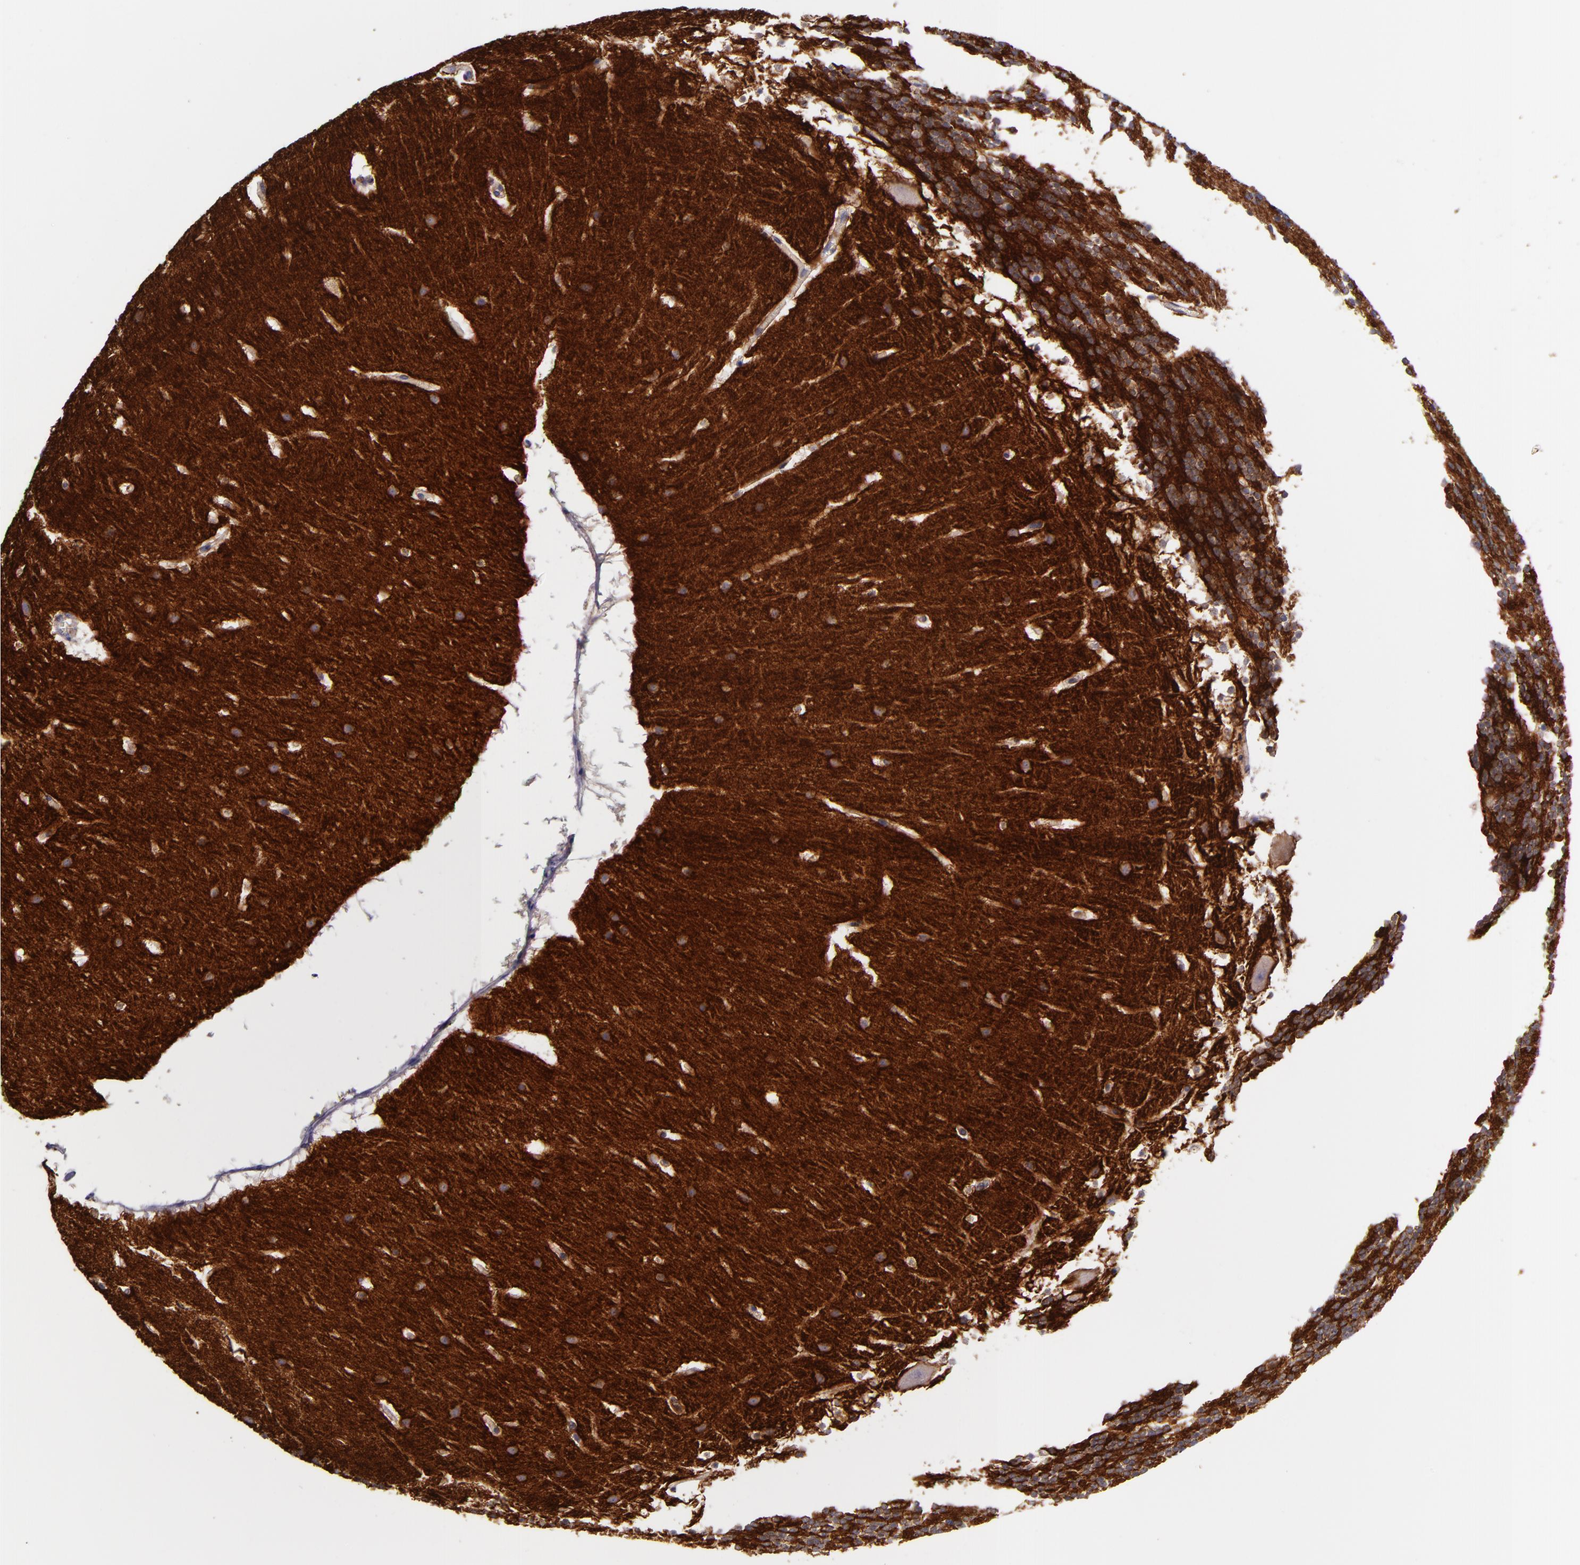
{"staining": {"intensity": "moderate", "quantity": "25%-75%", "location": "cytoplasmic/membranous"}, "tissue": "cerebellum", "cell_type": "Cells in granular layer", "image_type": "normal", "snomed": [{"axis": "morphology", "description": "Normal tissue, NOS"}, {"axis": "topography", "description": "Cerebellum"}], "caption": "The image reveals staining of benign cerebellum, revealing moderate cytoplasmic/membranous protein staining (brown color) within cells in granular layer. Nuclei are stained in blue.", "gene": "C5AR1", "patient": {"sex": "male", "age": 45}}